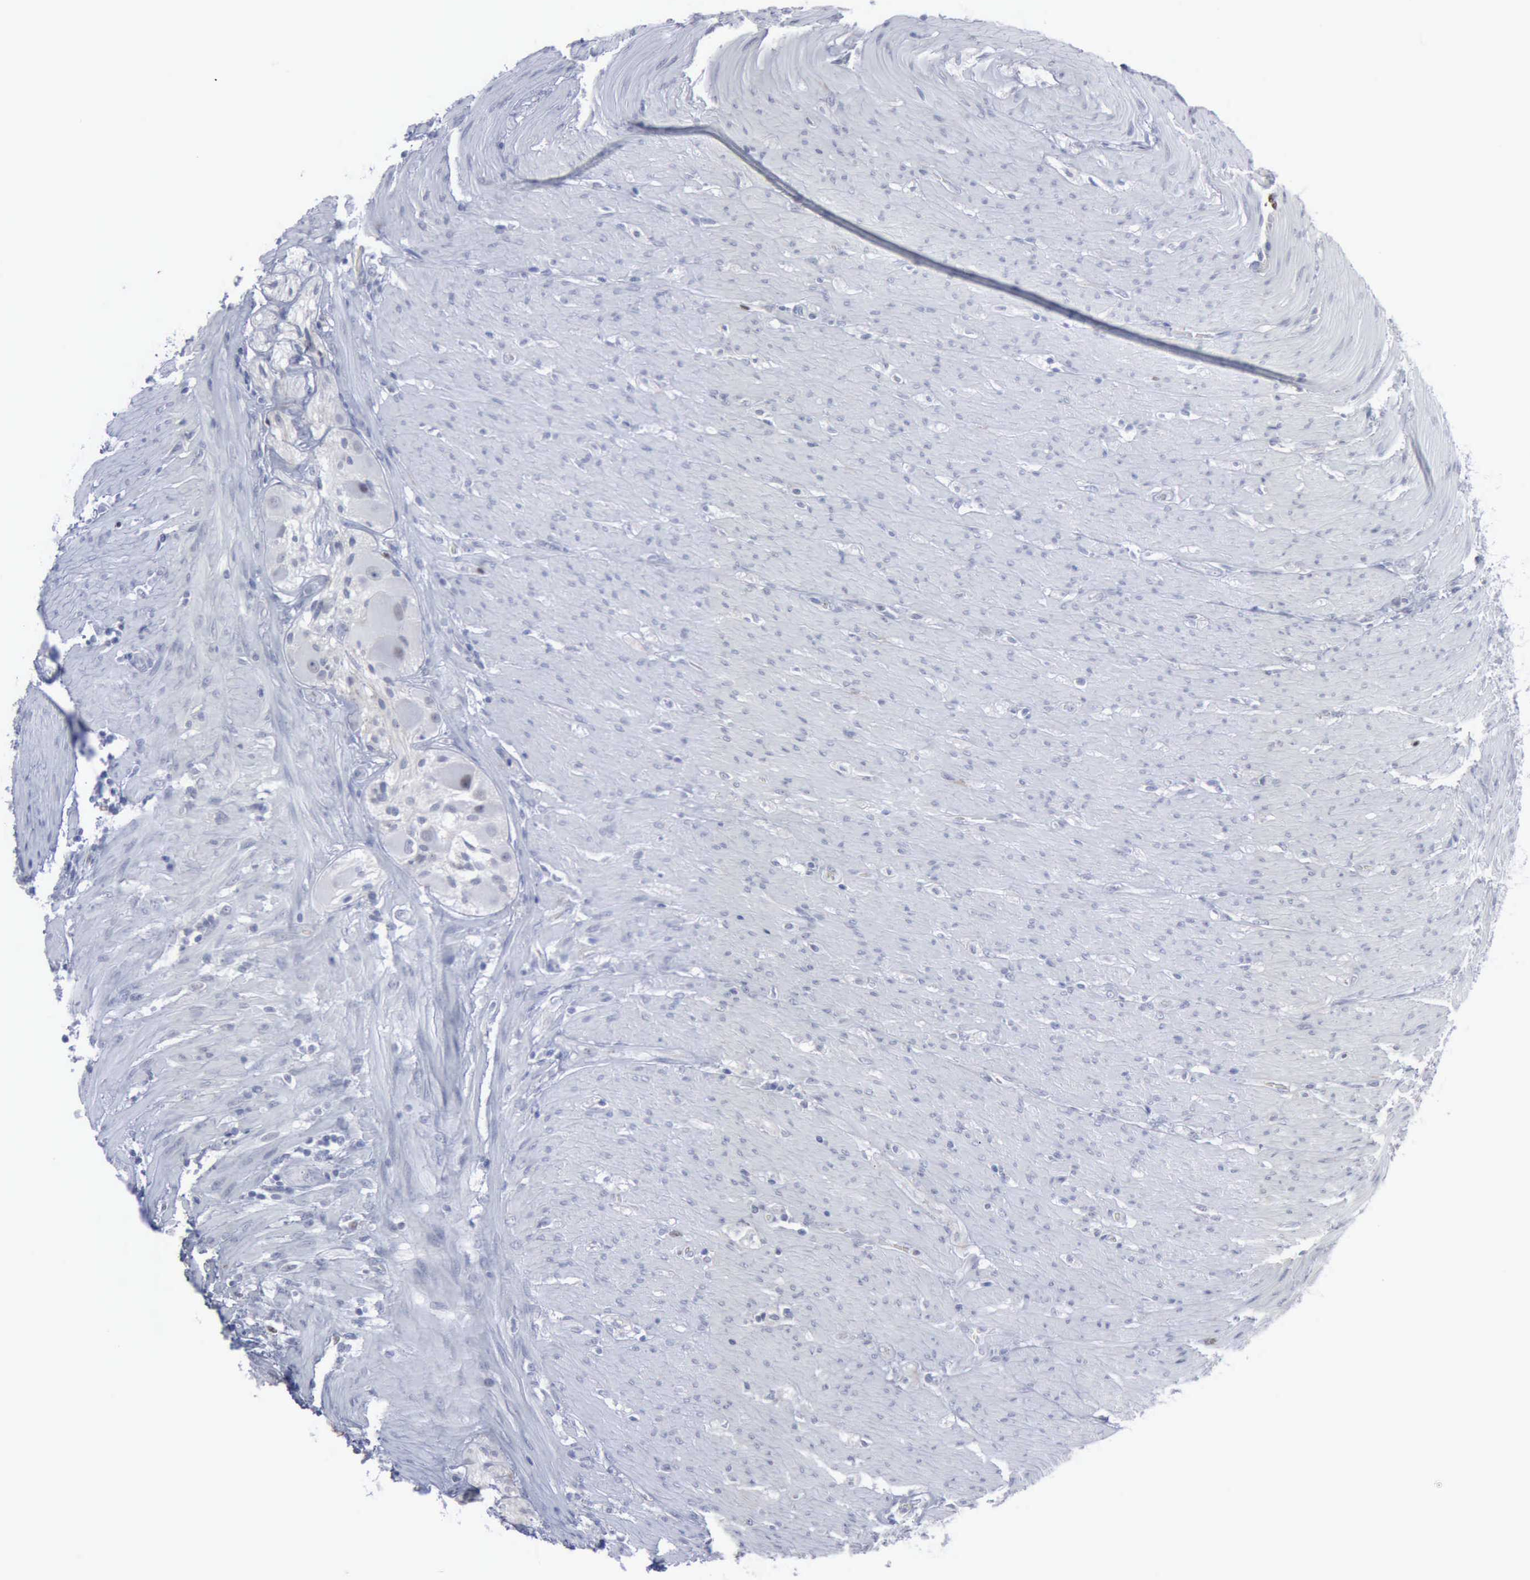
{"staining": {"intensity": "moderate", "quantity": "<25%", "location": "nuclear"}, "tissue": "colorectal cancer", "cell_type": "Tumor cells", "image_type": "cancer", "snomed": [{"axis": "morphology", "description": "Adenocarcinoma, NOS"}, {"axis": "topography", "description": "Colon"}], "caption": "The photomicrograph shows immunohistochemical staining of colorectal cancer. There is moderate nuclear staining is seen in about <25% of tumor cells.", "gene": "MCM5", "patient": {"sex": "female", "age": 46}}